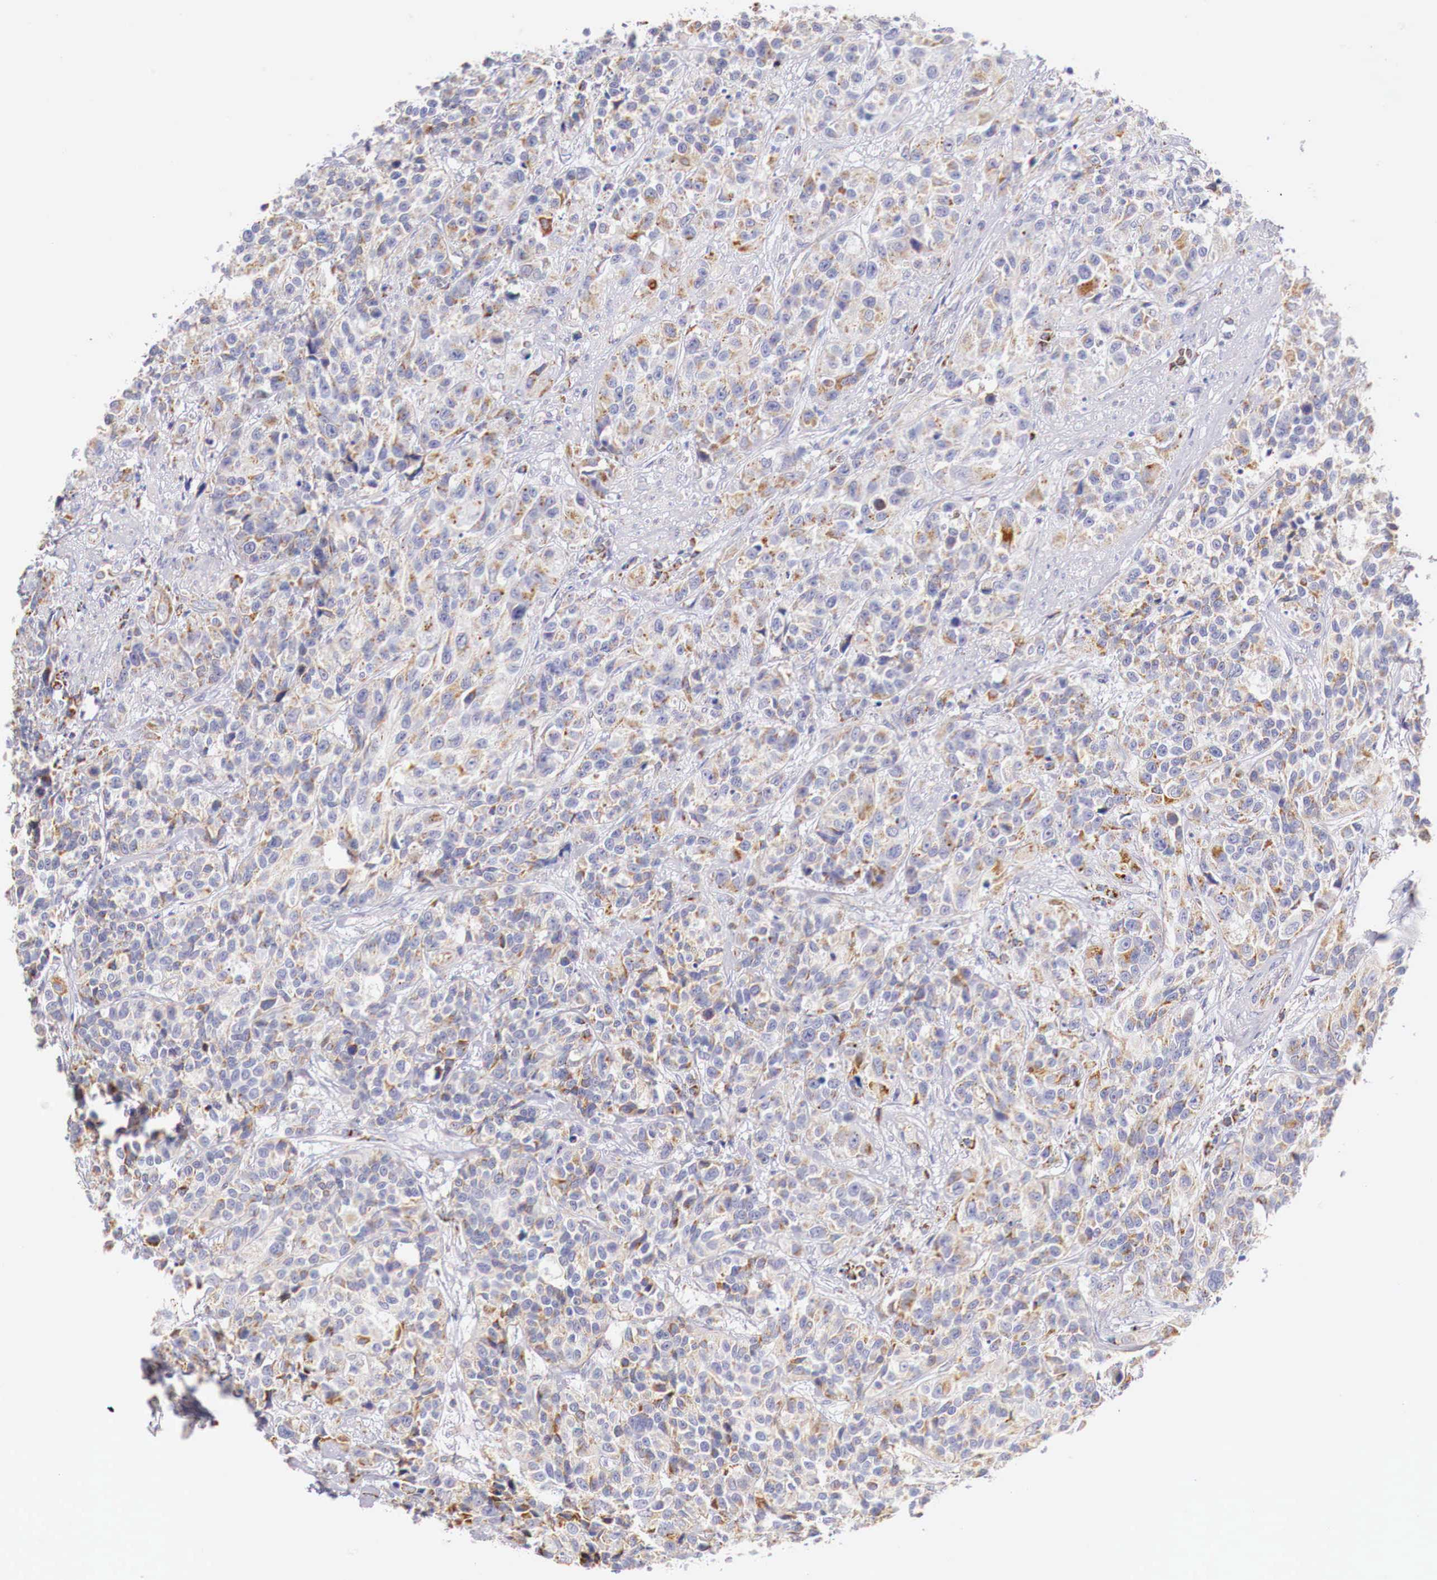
{"staining": {"intensity": "moderate", "quantity": "25%-75%", "location": "cytoplasmic/membranous"}, "tissue": "urothelial cancer", "cell_type": "Tumor cells", "image_type": "cancer", "snomed": [{"axis": "morphology", "description": "Urothelial carcinoma, High grade"}, {"axis": "topography", "description": "Urinary bladder"}], "caption": "The histopathology image reveals staining of urothelial cancer, revealing moderate cytoplasmic/membranous protein staining (brown color) within tumor cells. (DAB IHC with brightfield microscopy, high magnification).", "gene": "IDH3G", "patient": {"sex": "female", "age": 81}}